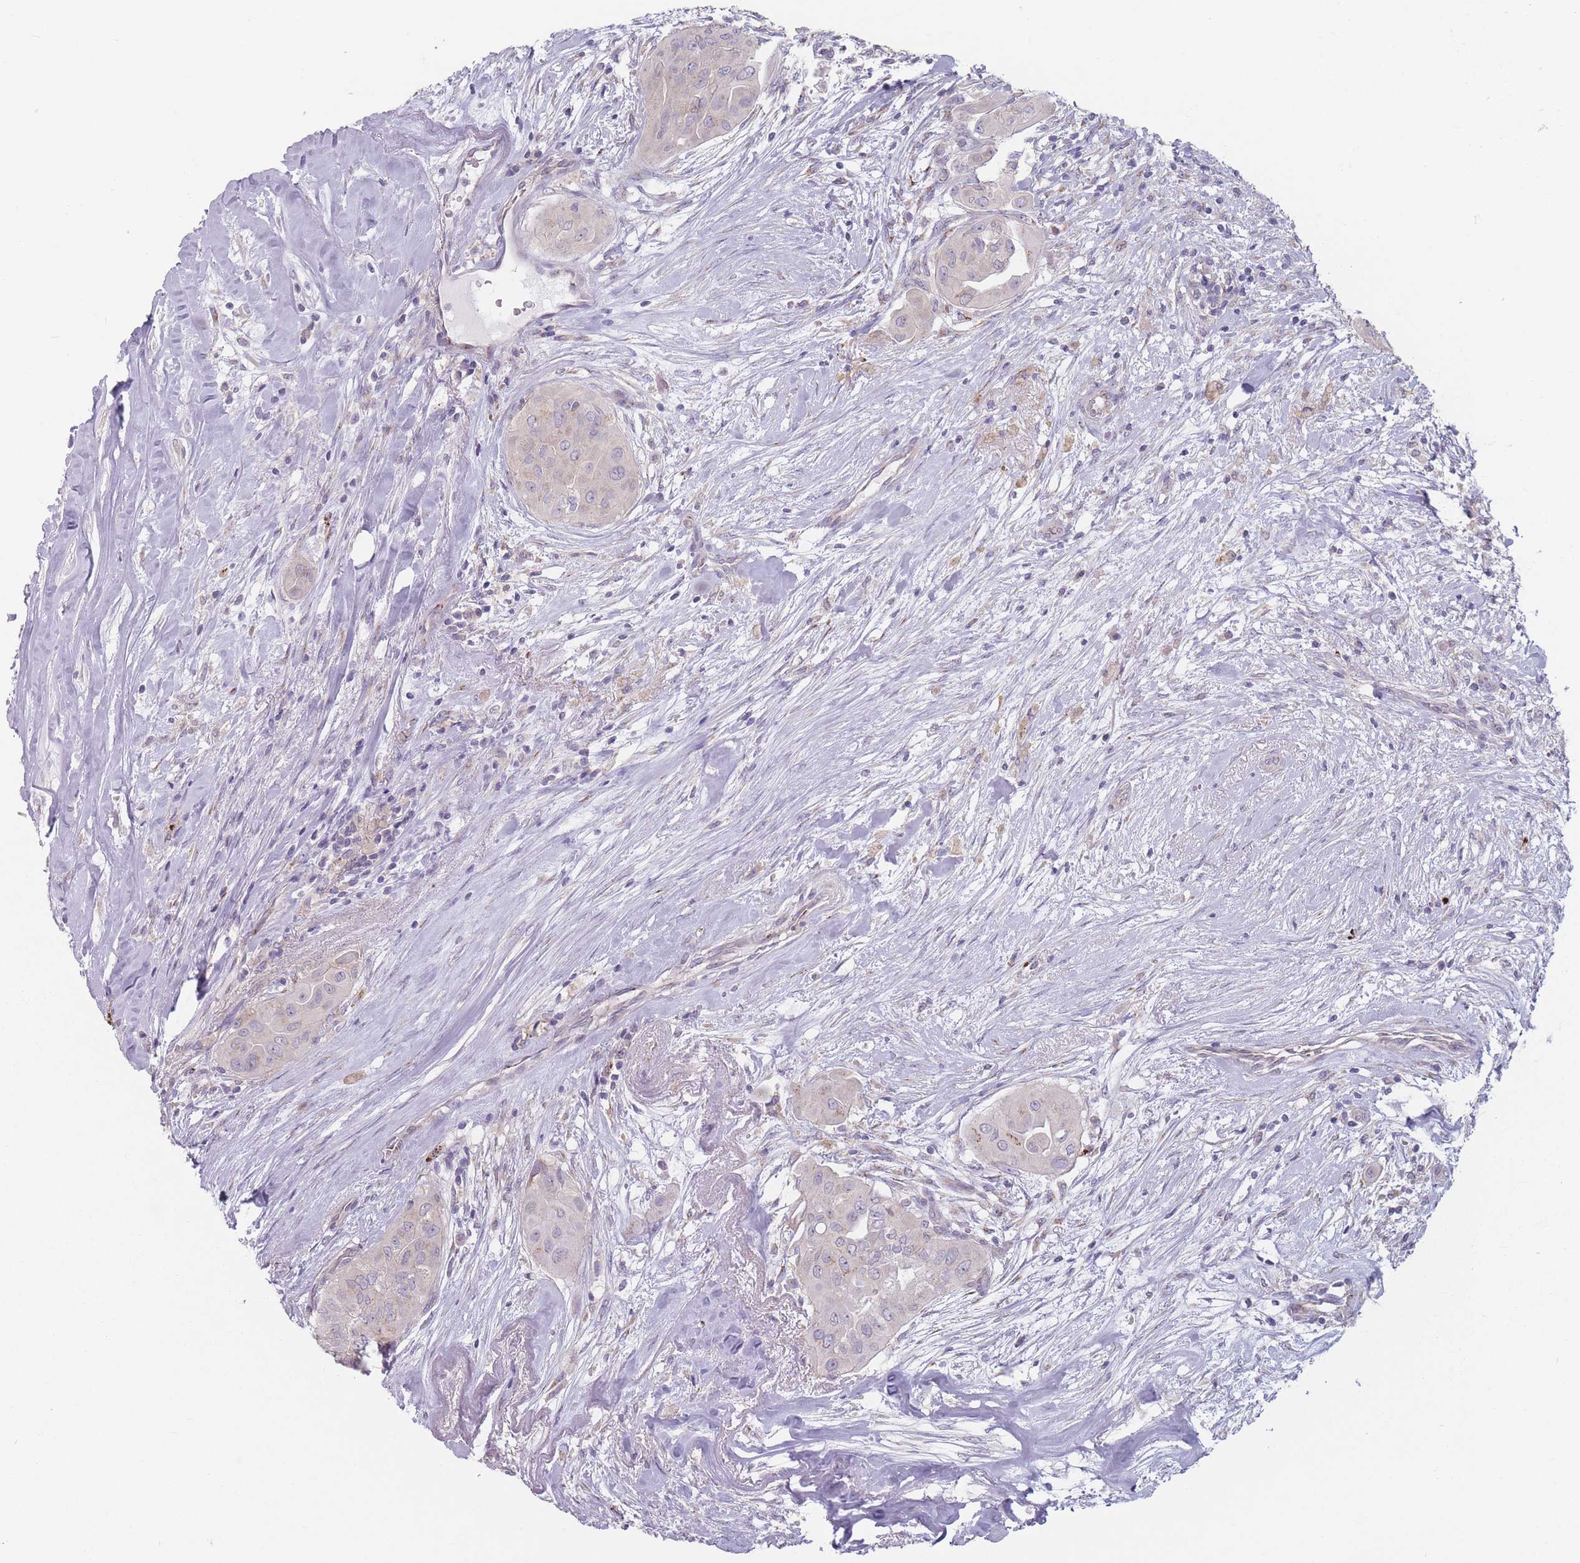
{"staining": {"intensity": "negative", "quantity": "none", "location": "none"}, "tissue": "thyroid cancer", "cell_type": "Tumor cells", "image_type": "cancer", "snomed": [{"axis": "morphology", "description": "Papillary adenocarcinoma, NOS"}, {"axis": "topography", "description": "Thyroid gland"}], "caption": "Immunohistochemistry photomicrograph of neoplastic tissue: human thyroid cancer (papillary adenocarcinoma) stained with DAB exhibits no significant protein staining in tumor cells.", "gene": "AKAIN1", "patient": {"sex": "female", "age": 59}}